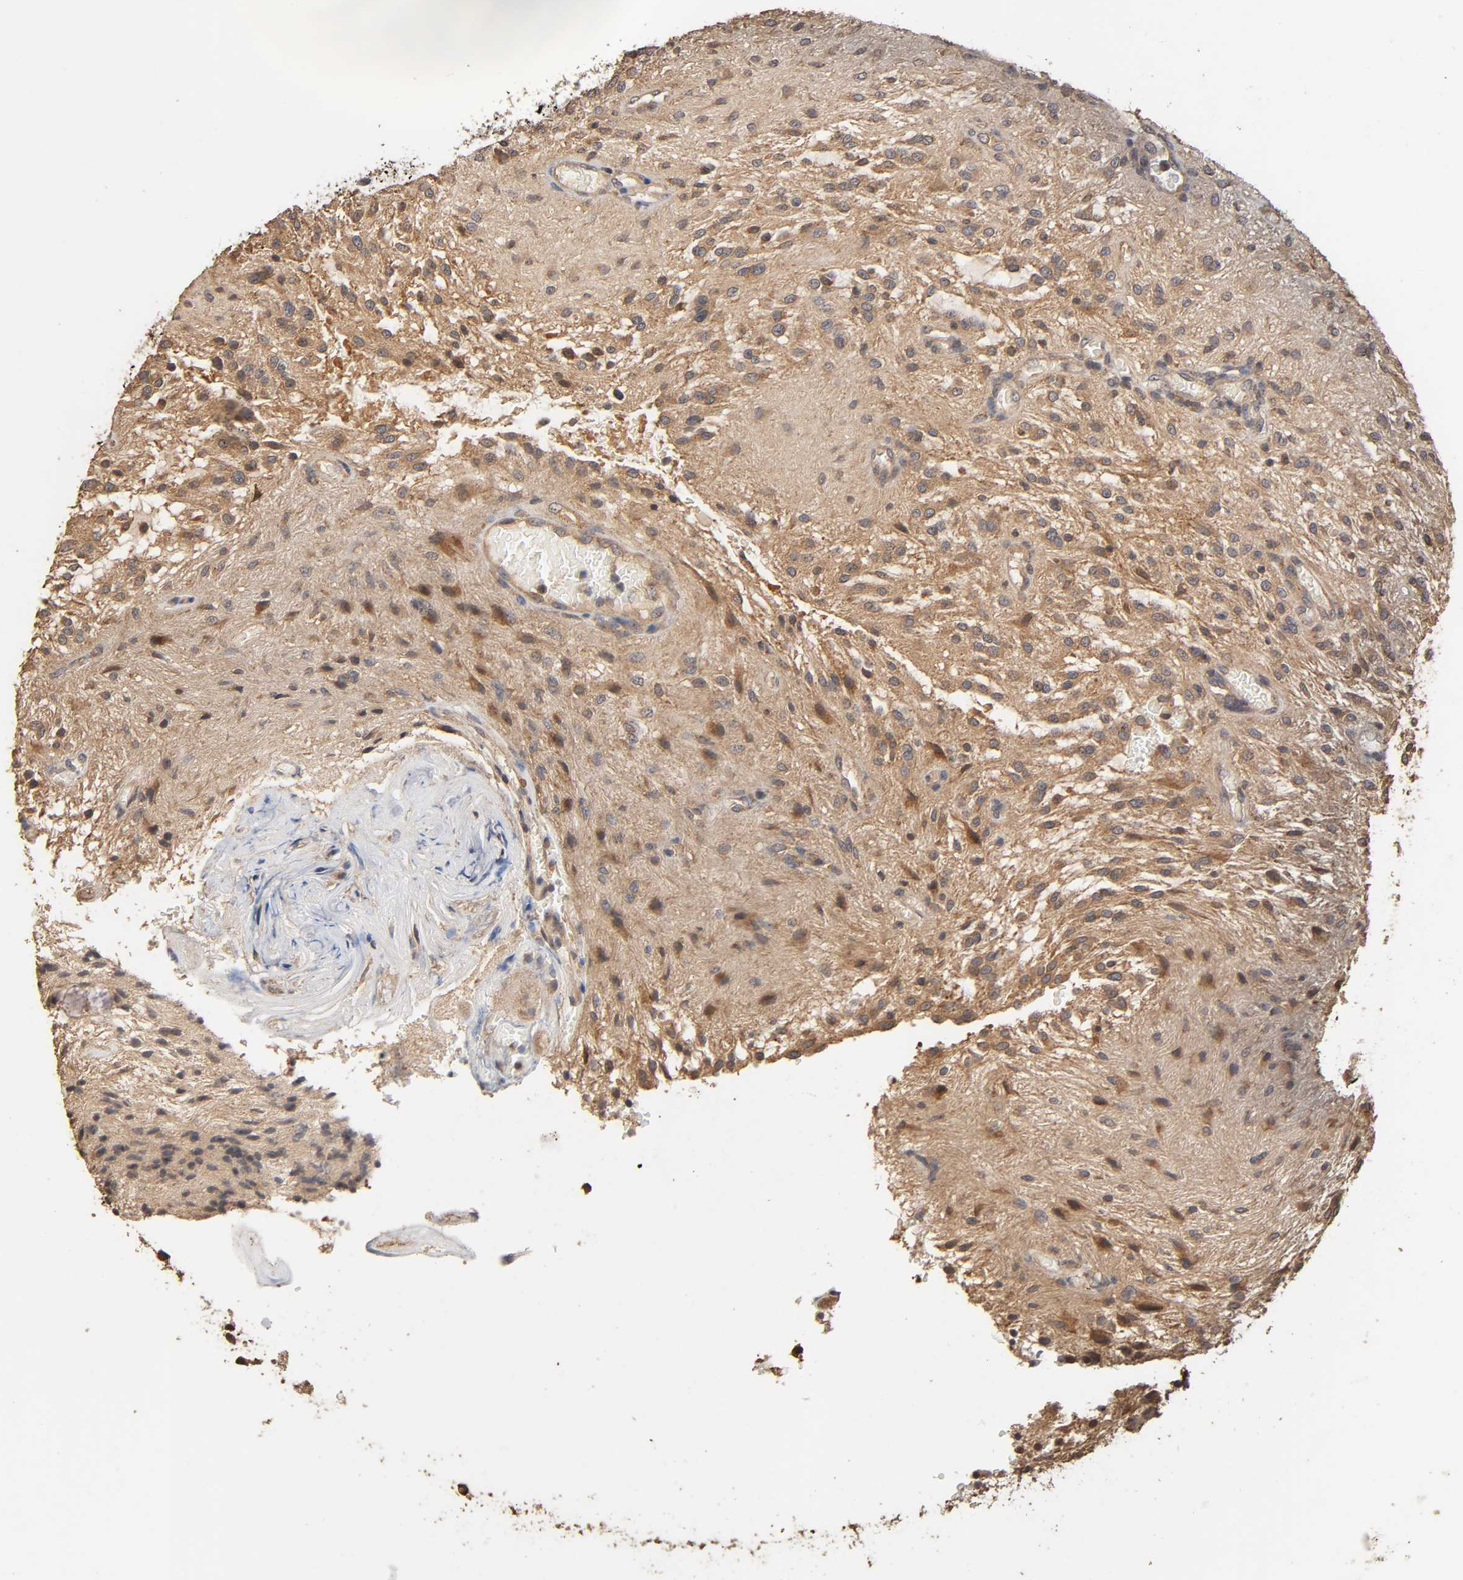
{"staining": {"intensity": "moderate", "quantity": "25%-75%", "location": "cytoplasmic/membranous"}, "tissue": "glioma", "cell_type": "Tumor cells", "image_type": "cancer", "snomed": [{"axis": "morphology", "description": "Glioma, malignant, NOS"}, {"axis": "topography", "description": "Cerebellum"}], "caption": "Immunohistochemistry staining of glioma, which exhibits medium levels of moderate cytoplasmic/membranous expression in approximately 25%-75% of tumor cells indicating moderate cytoplasmic/membranous protein expression. The staining was performed using DAB (brown) for protein detection and nuclei were counterstained in hematoxylin (blue).", "gene": "ARHGEF7", "patient": {"sex": "female", "age": 10}}